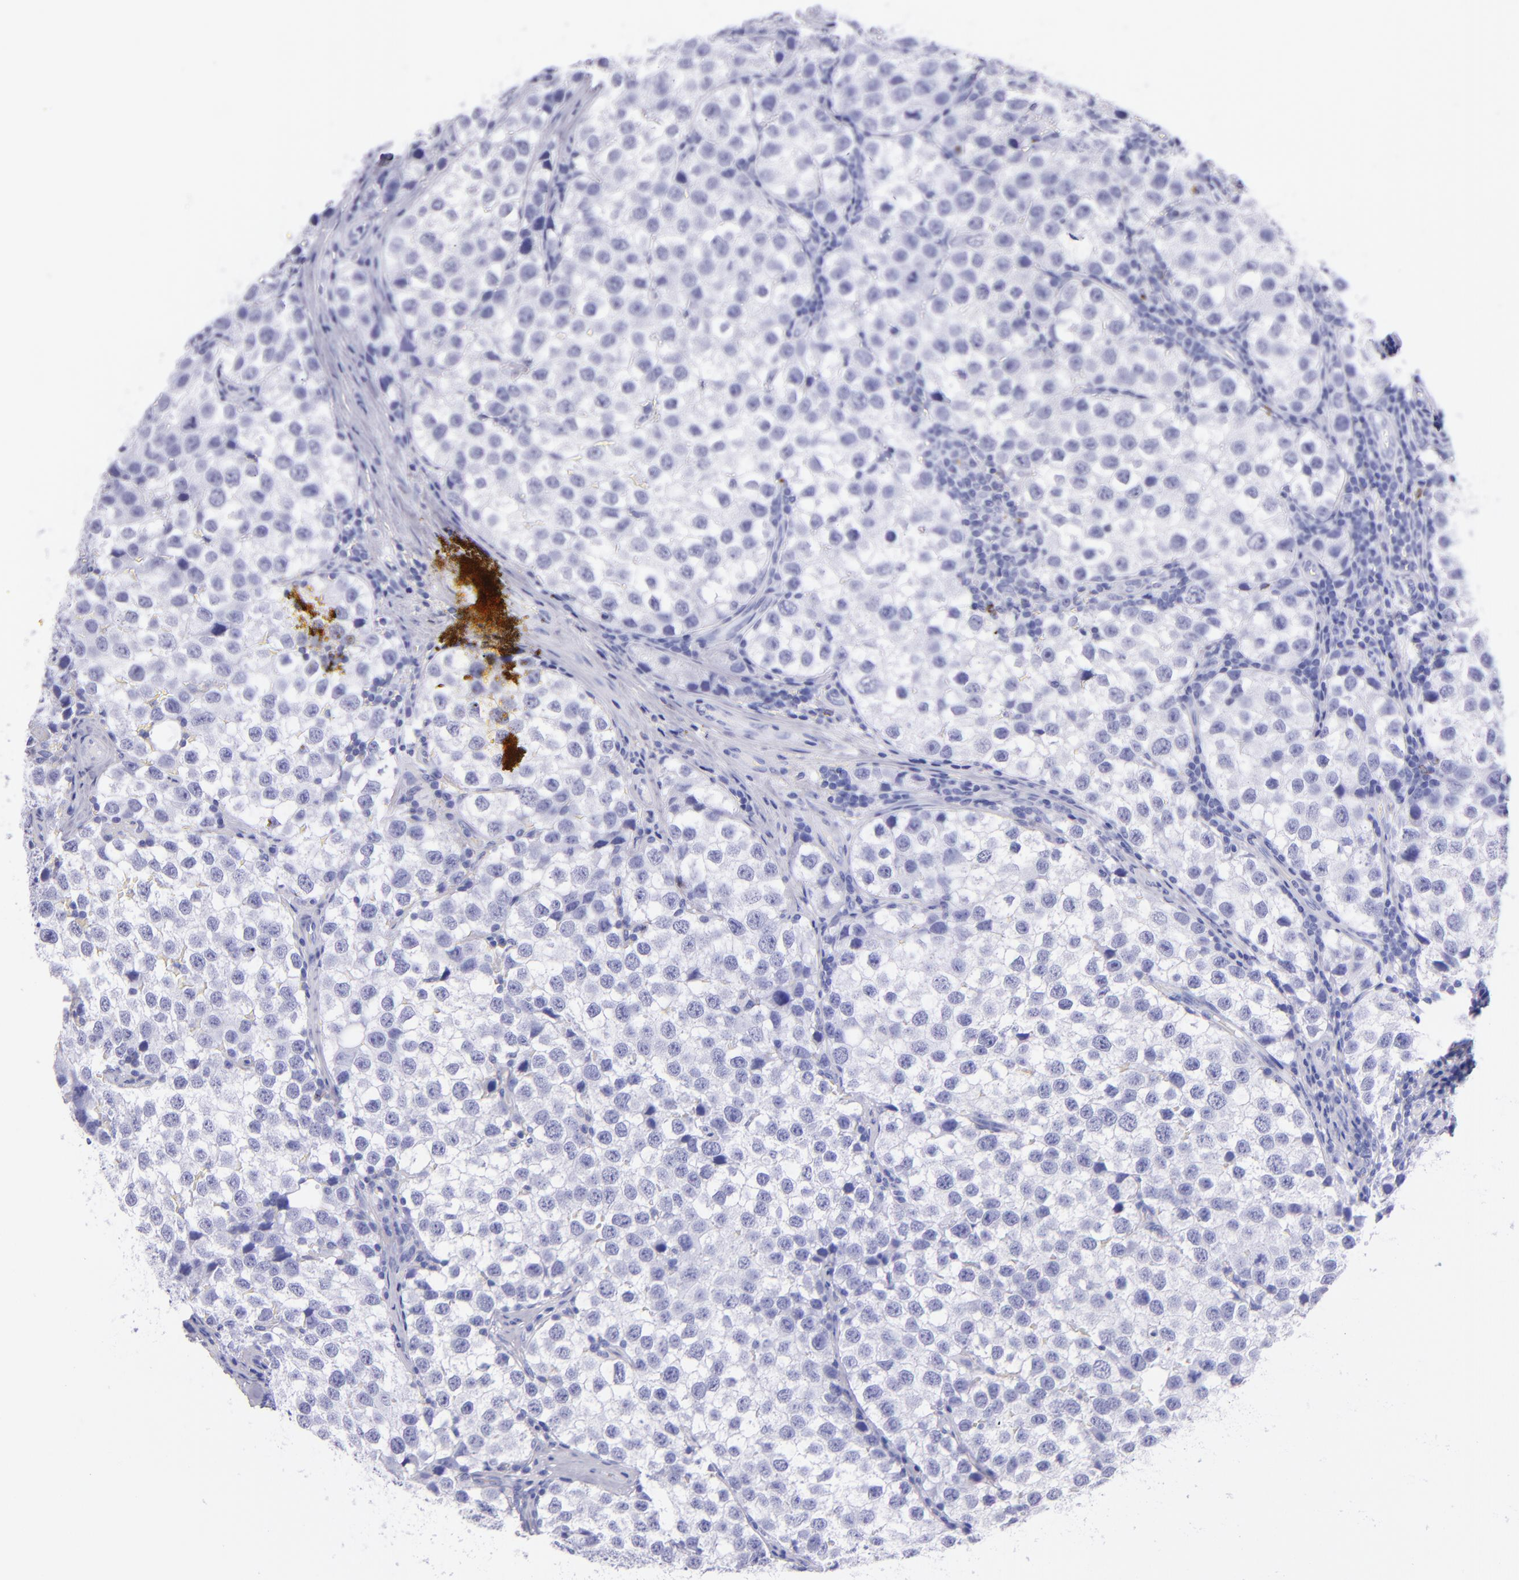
{"staining": {"intensity": "negative", "quantity": "none", "location": "none"}, "tissue": "testis cancer", "cell_type": "Tumor cells", "image_type": "cancer", "snomed": [{"axis": "morphology", "description": "Seminoma, NOS"}, {"axis": "topography", "description": "Testis"}], "caption": "The IHC histopathology image has no significant positivity in tumor cells of testis cancer tissue. The staining was performed using DAB to visualize the protein expression in brown, while the nuclei were stained in blue with hematoxylin (Magnification: 20x).", "gene": "LAG3", "patient": {"sex": "male", "age": 39}}